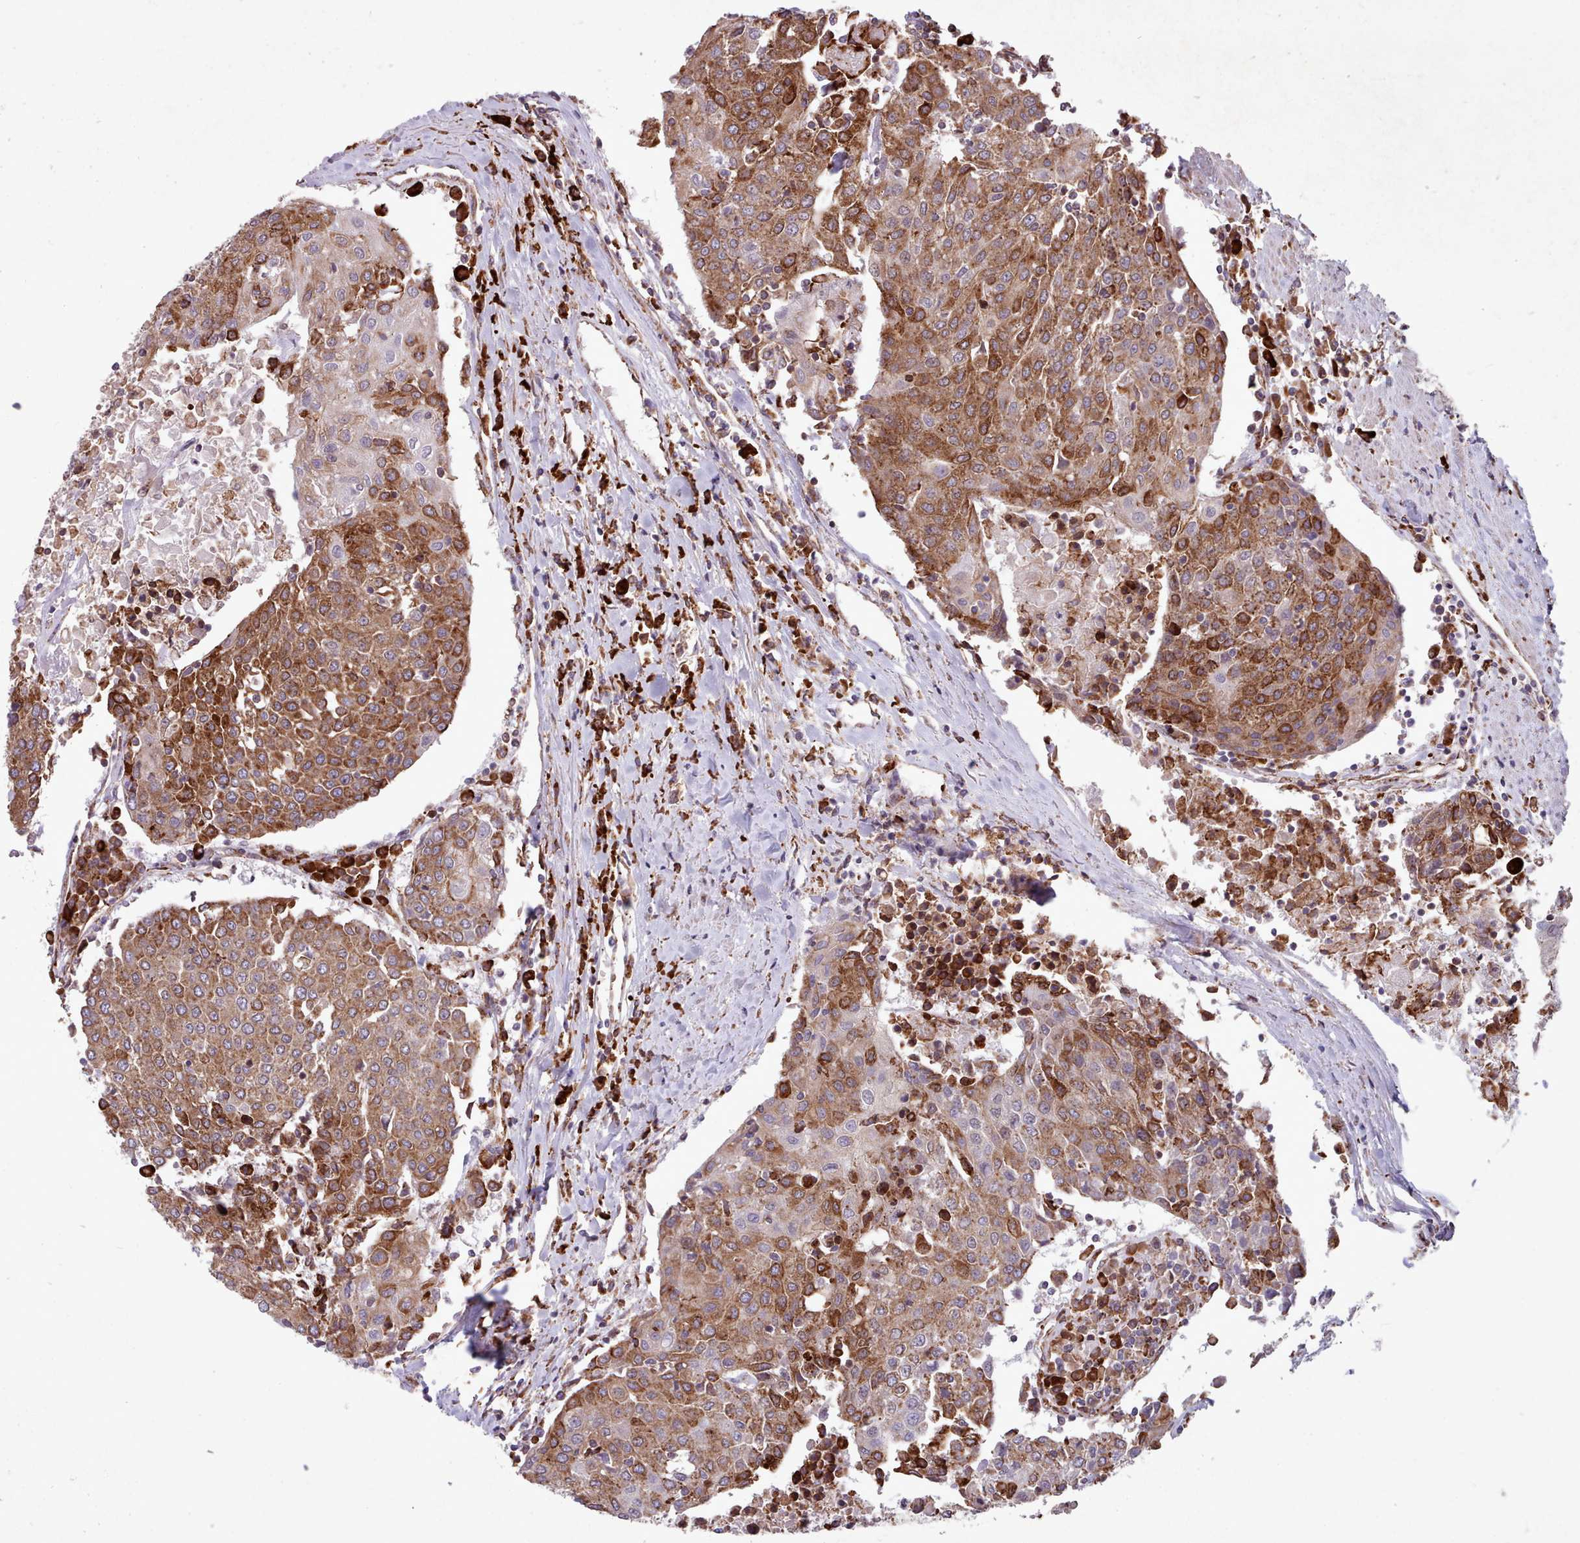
{"staining": {"intensity": "strong", "quantity": "25%-75%", "location": "cytoplasmic/membranous"}, "tissue": "urothelial cancer", "cell_type": "Tumor cells", "image_type": "cancer", "snomed": [{"axis": "morphology", "description": "Urothelial carcinoma, High grade"}, {"axis": "topography", "description": "Urinary bladder"}], "caption": "High-grade urothelial carcinoma was stained to show a protein in brown. There is high levels of strong cytoplasmic/membranous staining in approximately 25%-75% of tumor cells. (Stains: DAB in brown, nuclei in blue, Microscopy: brightfield microscopy at high magnification).", "gene": "TTLL3", "patient": {"sex": "female", "age": 85}}